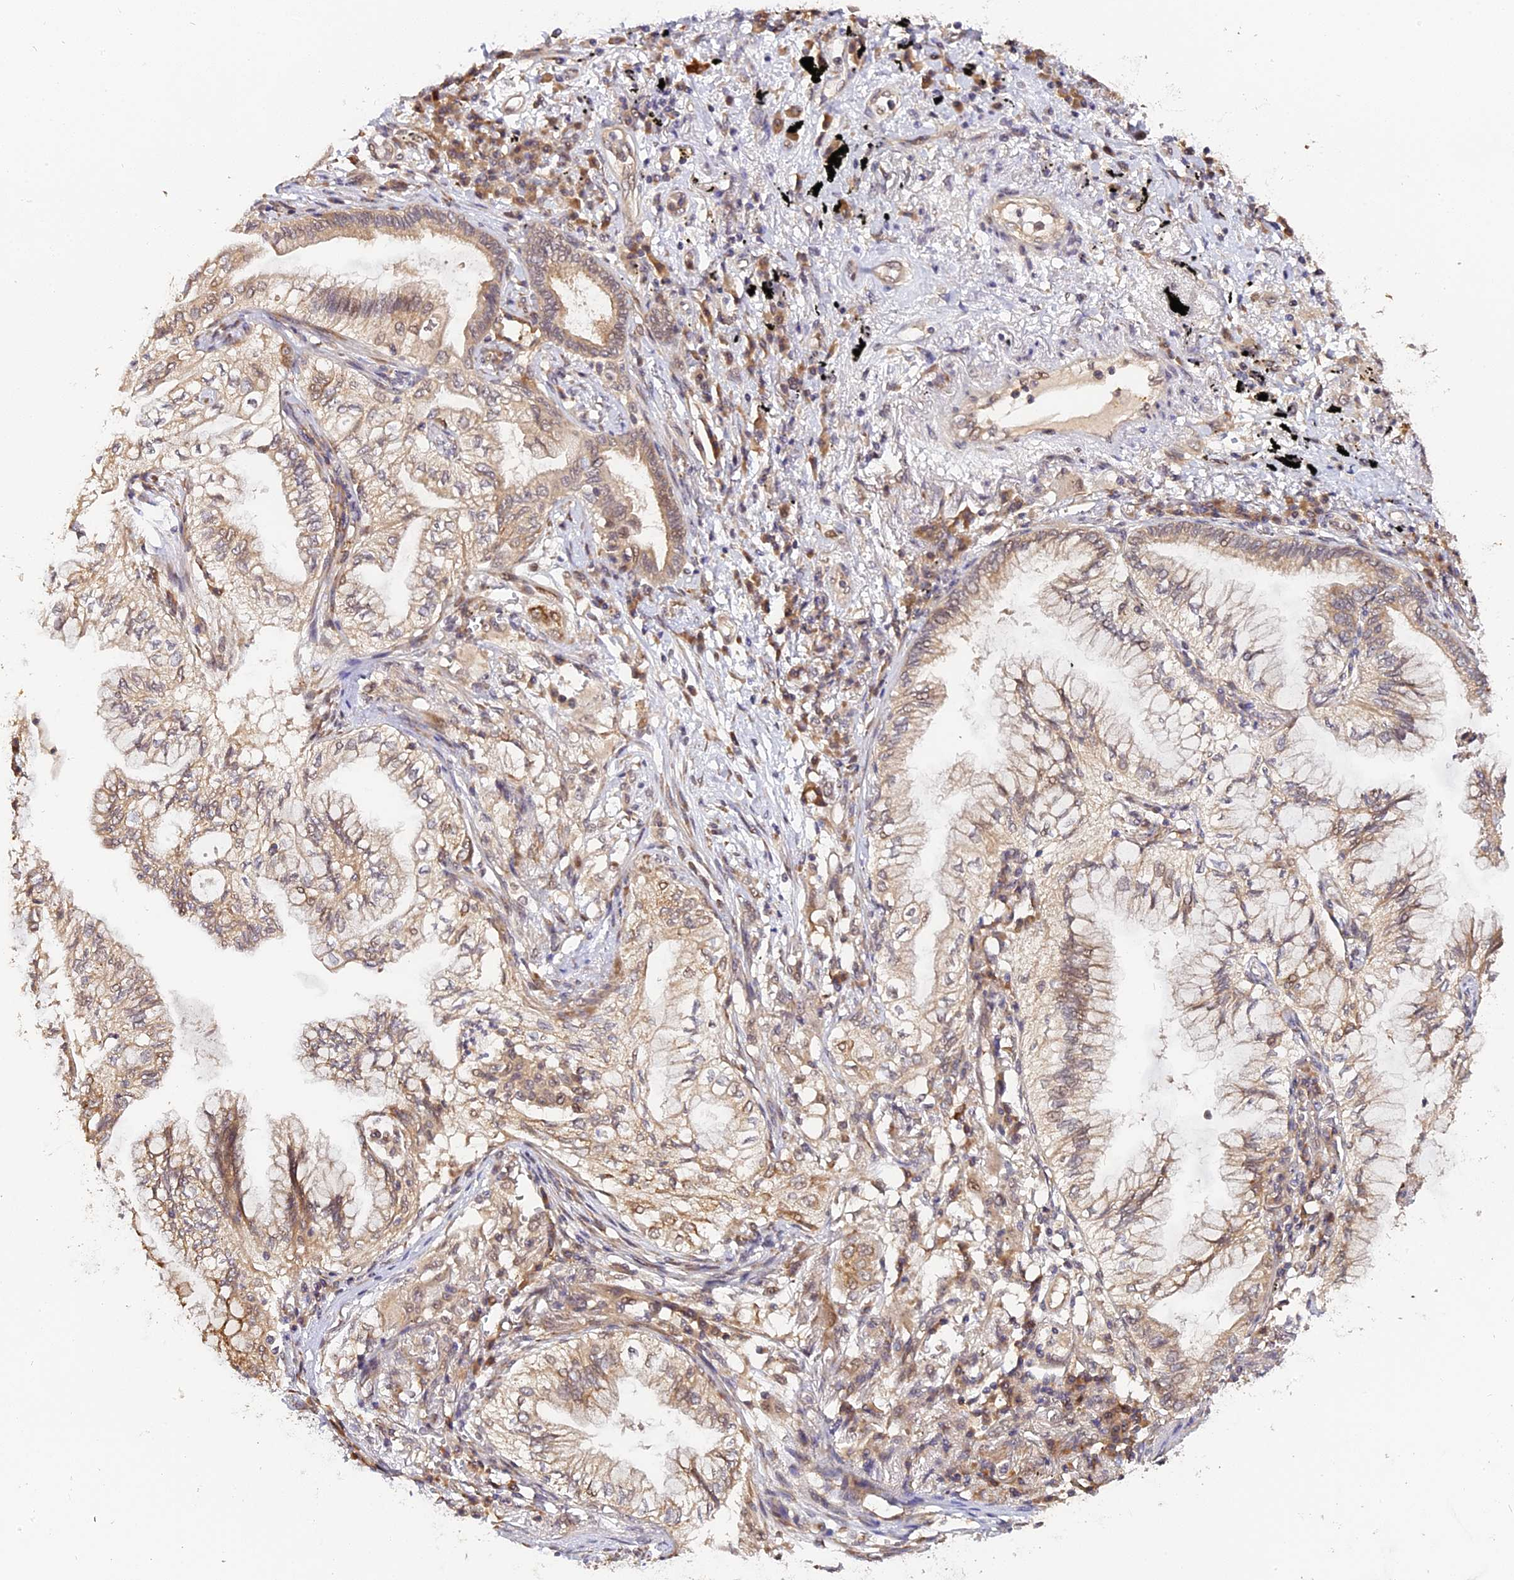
{"staining": {"intensity": "weak", "quantity": "25%-75%", "location": "cytoplasmic/membranous"}, "tissue": "lung cancer", "cell_type": "Tumor cells", "image_type": "cancer", "snomed": [{"axis": "morphology", "description": "Normal tissue, NOS"}, {"axis": "morphology", "description": "Adenocarcinoma, NOS"}, {"axis": "topography", "description": "Bronchus"}, {"axis": "topography", "description": "Lung"}], "caption": "Approximately 25%-75% of tumor cells in human lung adenocarcinoma reveal weak cytoplasmic/membranous protein expression as visualized by brown immunohistochemical staining.", "gene": "IMPACT", "patient": {"sex": "female", "age": 70}}